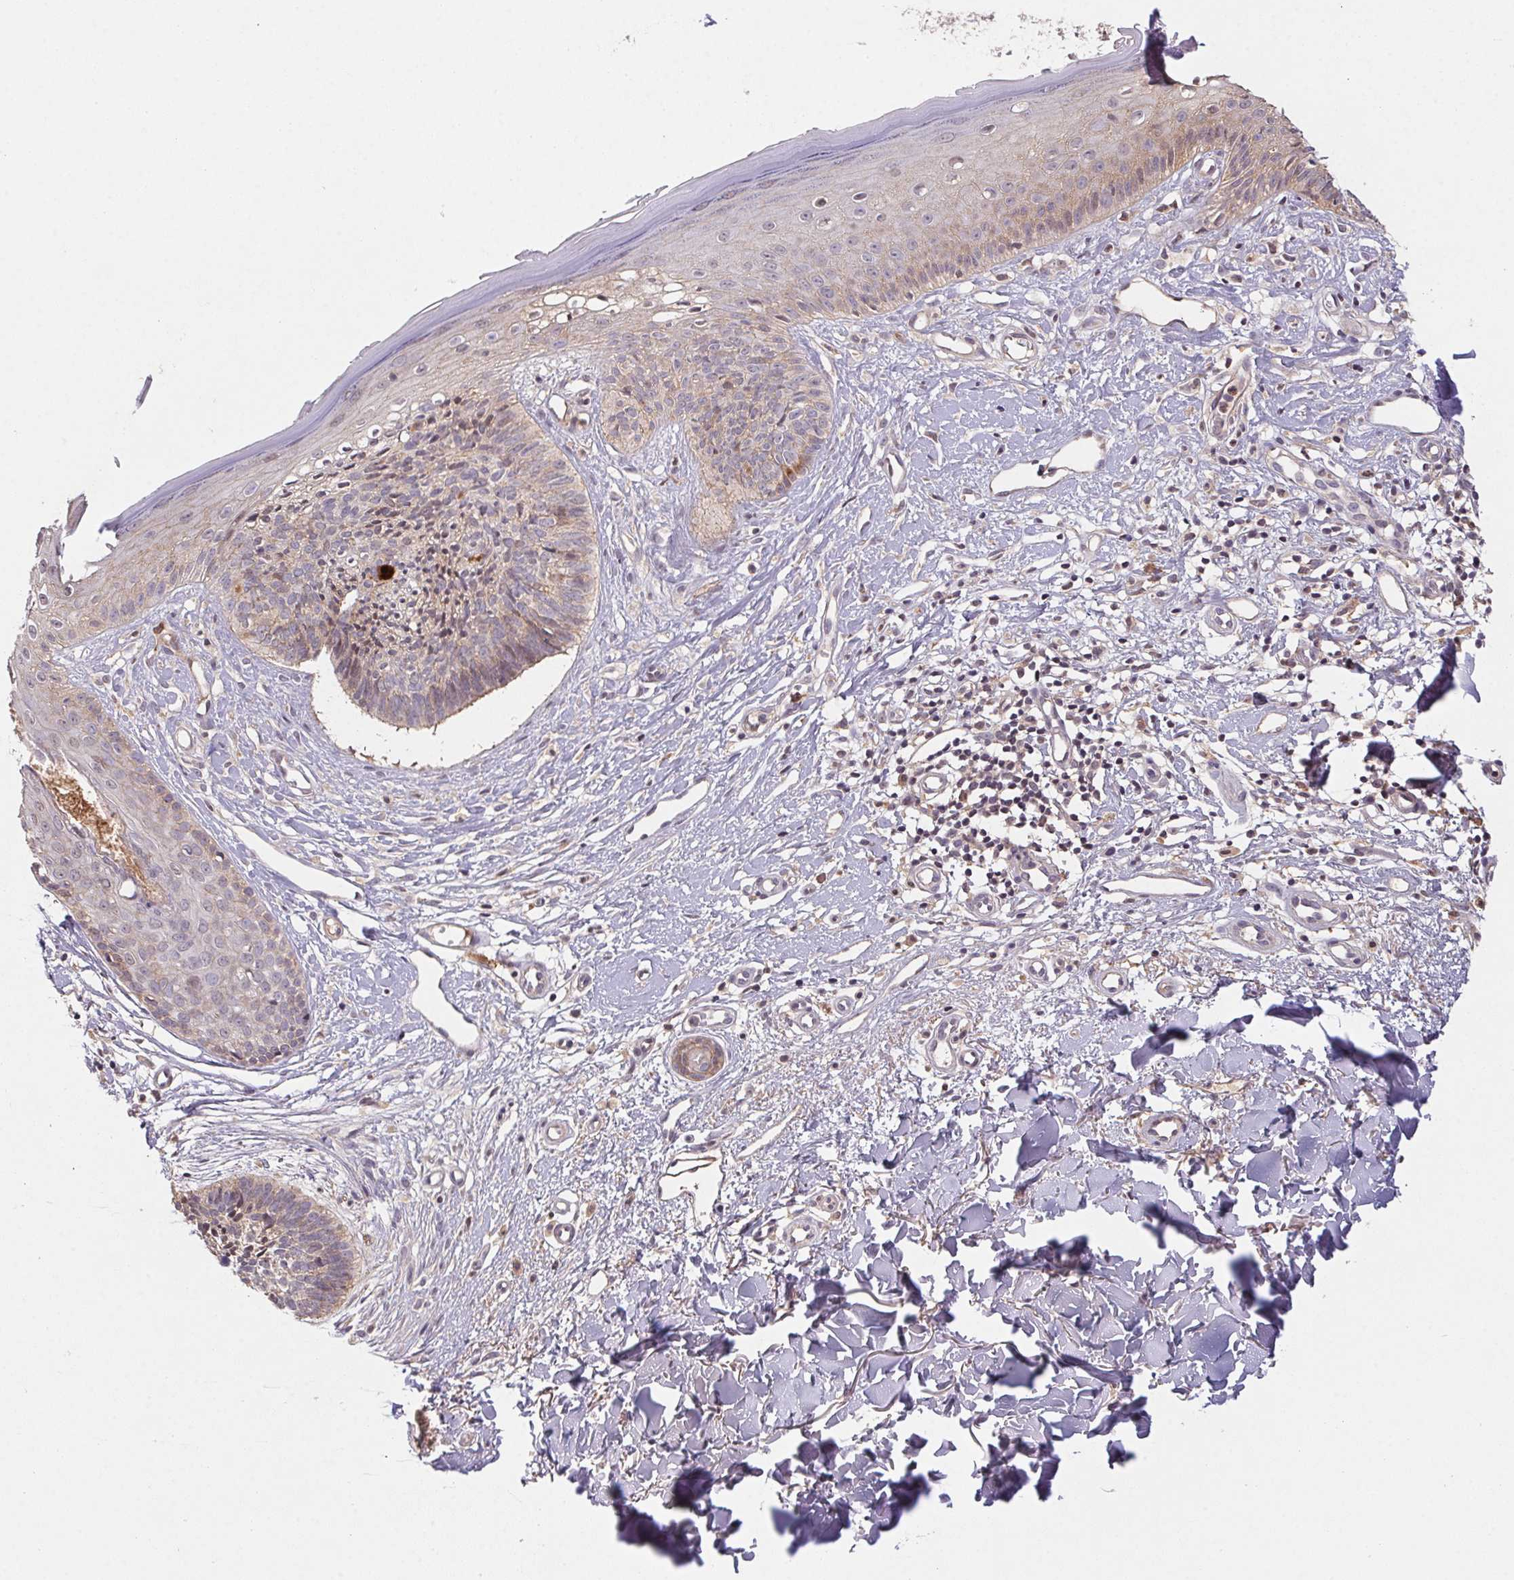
{"staining": {"intensity": "weak", "quantity": "<25%", "location": "cytoplasmic/membranous"}, "tissue": "skin cancer", "cell_type": "Tumor cells", "image_type": "cancer", "snomed": [{"axis": "morphology", "description": "Basal cell carcinoma"}, {"axis": "topography", "description": "Skin"}], "caption": "Immunohistochemistry (IHC) photomicrograph of neoplastic tissue: skin basal cell carcinoma stained with DAB reveals no significant protein staining in tumor cells.", "gene": "SLC52A2", "patient": {"sex": "male", "age": 51}}